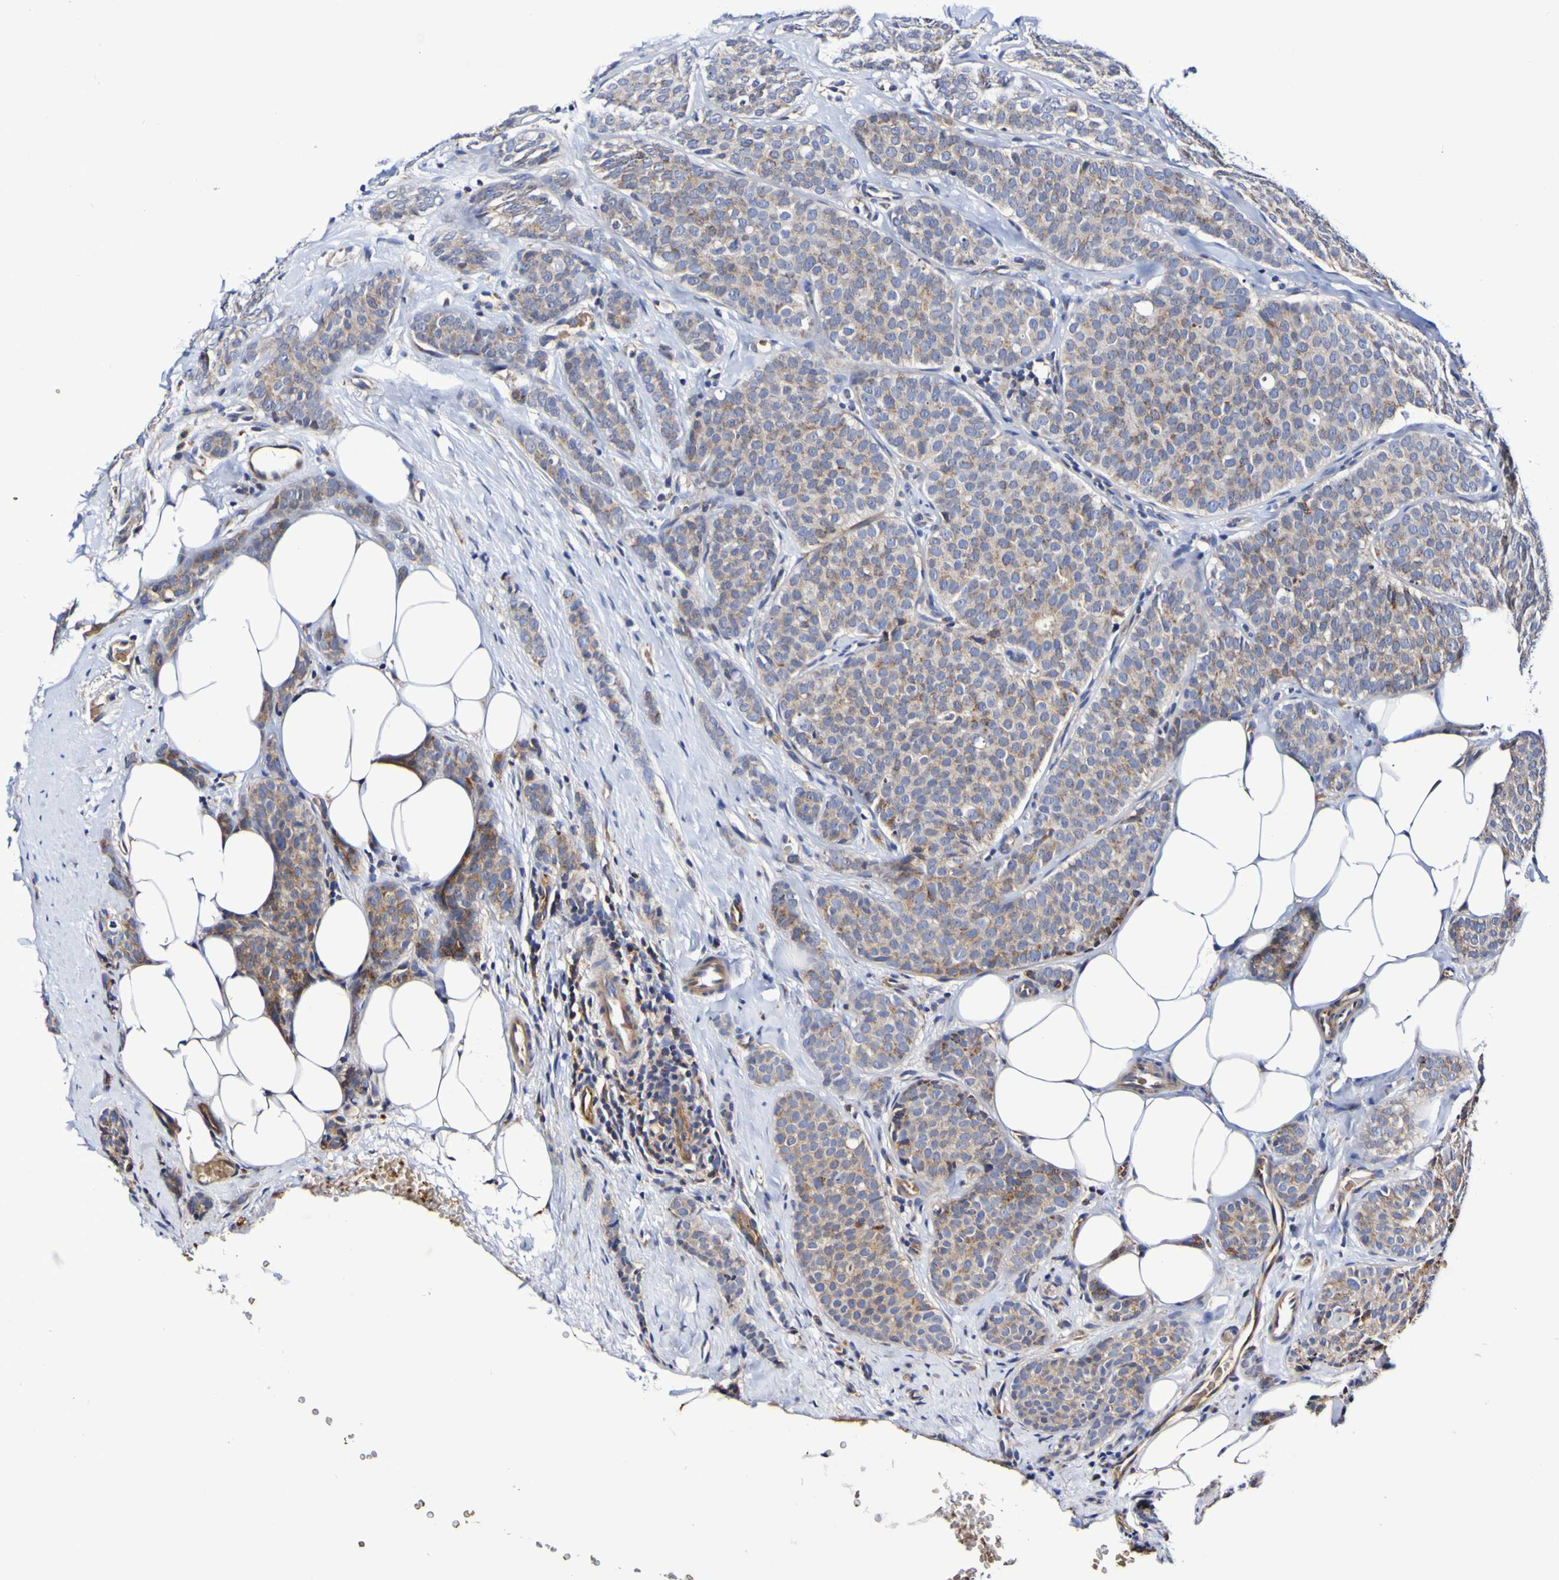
{"staining": {"intensity": "moderate", "quantity": "<25%", "location": "cytoplasmic/membranous"}, "tissue": "breast cancer", "cell_type": "Tumor cells", "image_type": "cancer", "snomed": [{"axis": "morphology", "description": "Lobular carcinoma"}, {"axis": "topography", "description": "Skin"}, {"axis": "topography", "description": "Breast"}], "caption": "Immunohistochemistry (IHC) (DAB (3,3'-diaminobenzidine)) staining of human lobular carcinoma (breast) shows moderate cytoplasmic/membranous protein staining in approximately <25% of tumor cells. (brown staining indicates protein expression, while blue staining denotes nuclei).", "gene": "WNT4", "patient": {"sex": "female", "age": 46}}